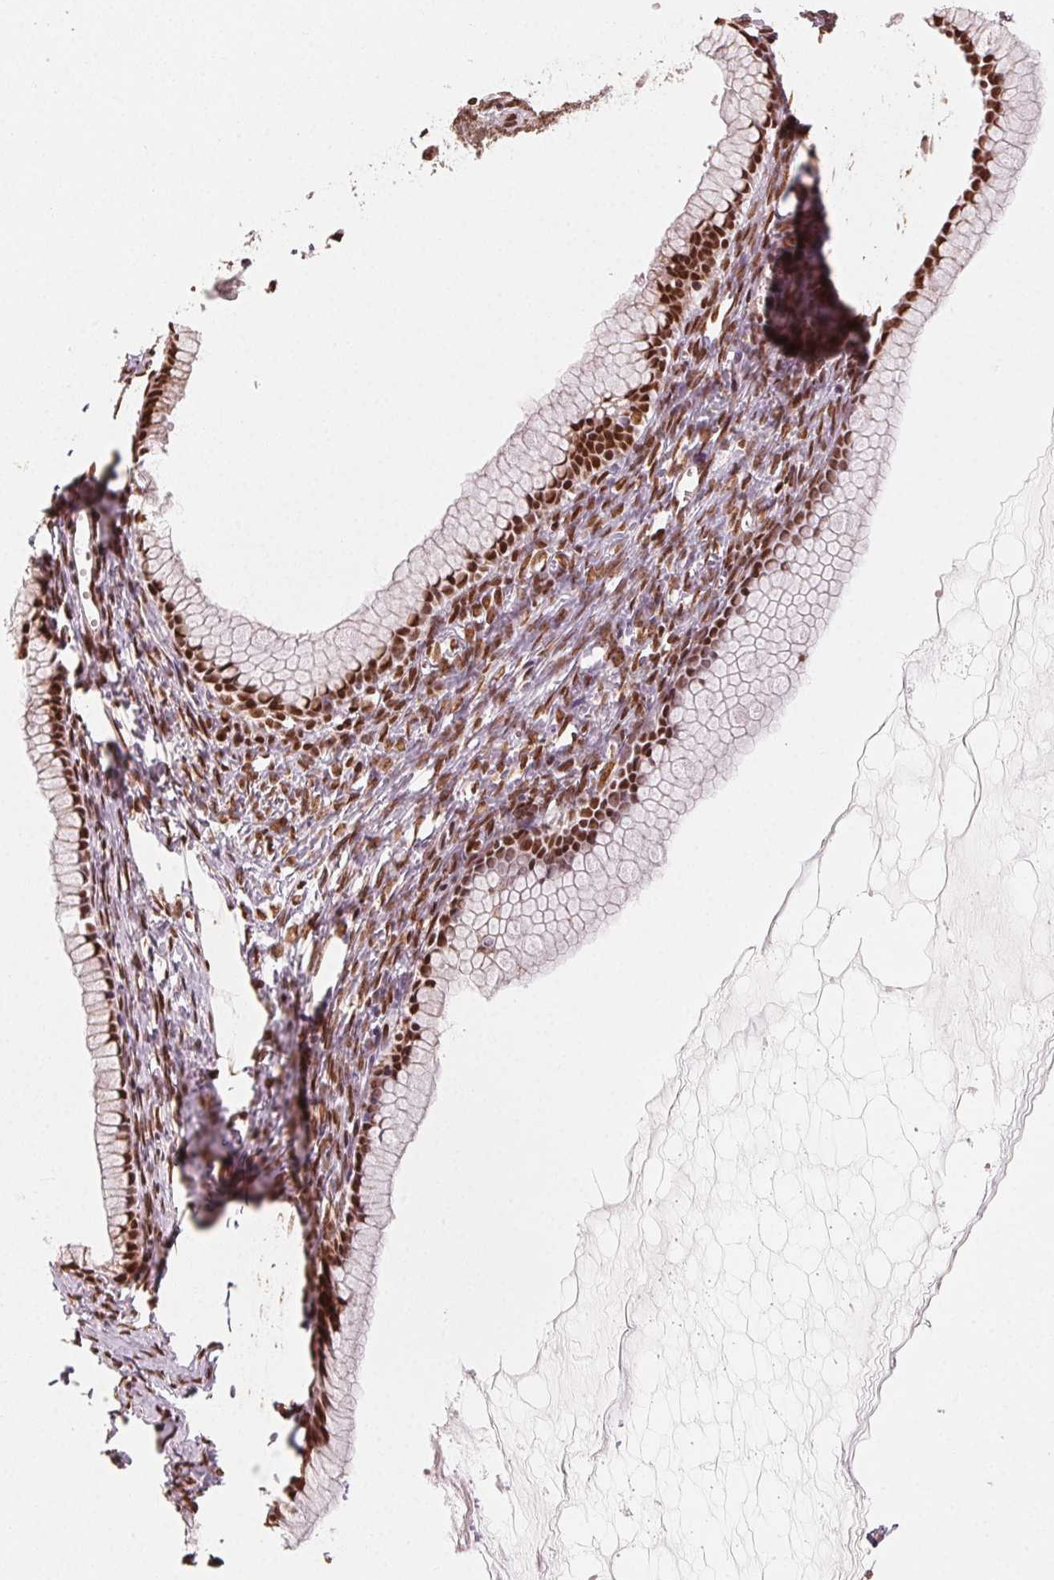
{"staining": {"intensity": "strong", "quantity": ">75%", "location": "nuclear"}, "tissue": "ovarian cancer", "cell_type": "Tumor cells", "image_type": "cancer", "snomed": [{"axis": "morphology", "description": "Cystadenocarcinoma, mucinous, NOS"}, {"axis": "topography", "description": "Ovary"}], "caption": "Immunohistochemical staining of human ovarian mucinous cystadenocarcinoma reveals high levels of strong nuclear expression in approximately >75% of tumor cells.", "gene": "TOPORS", "patient": {"sex": "female", "age": 41}}